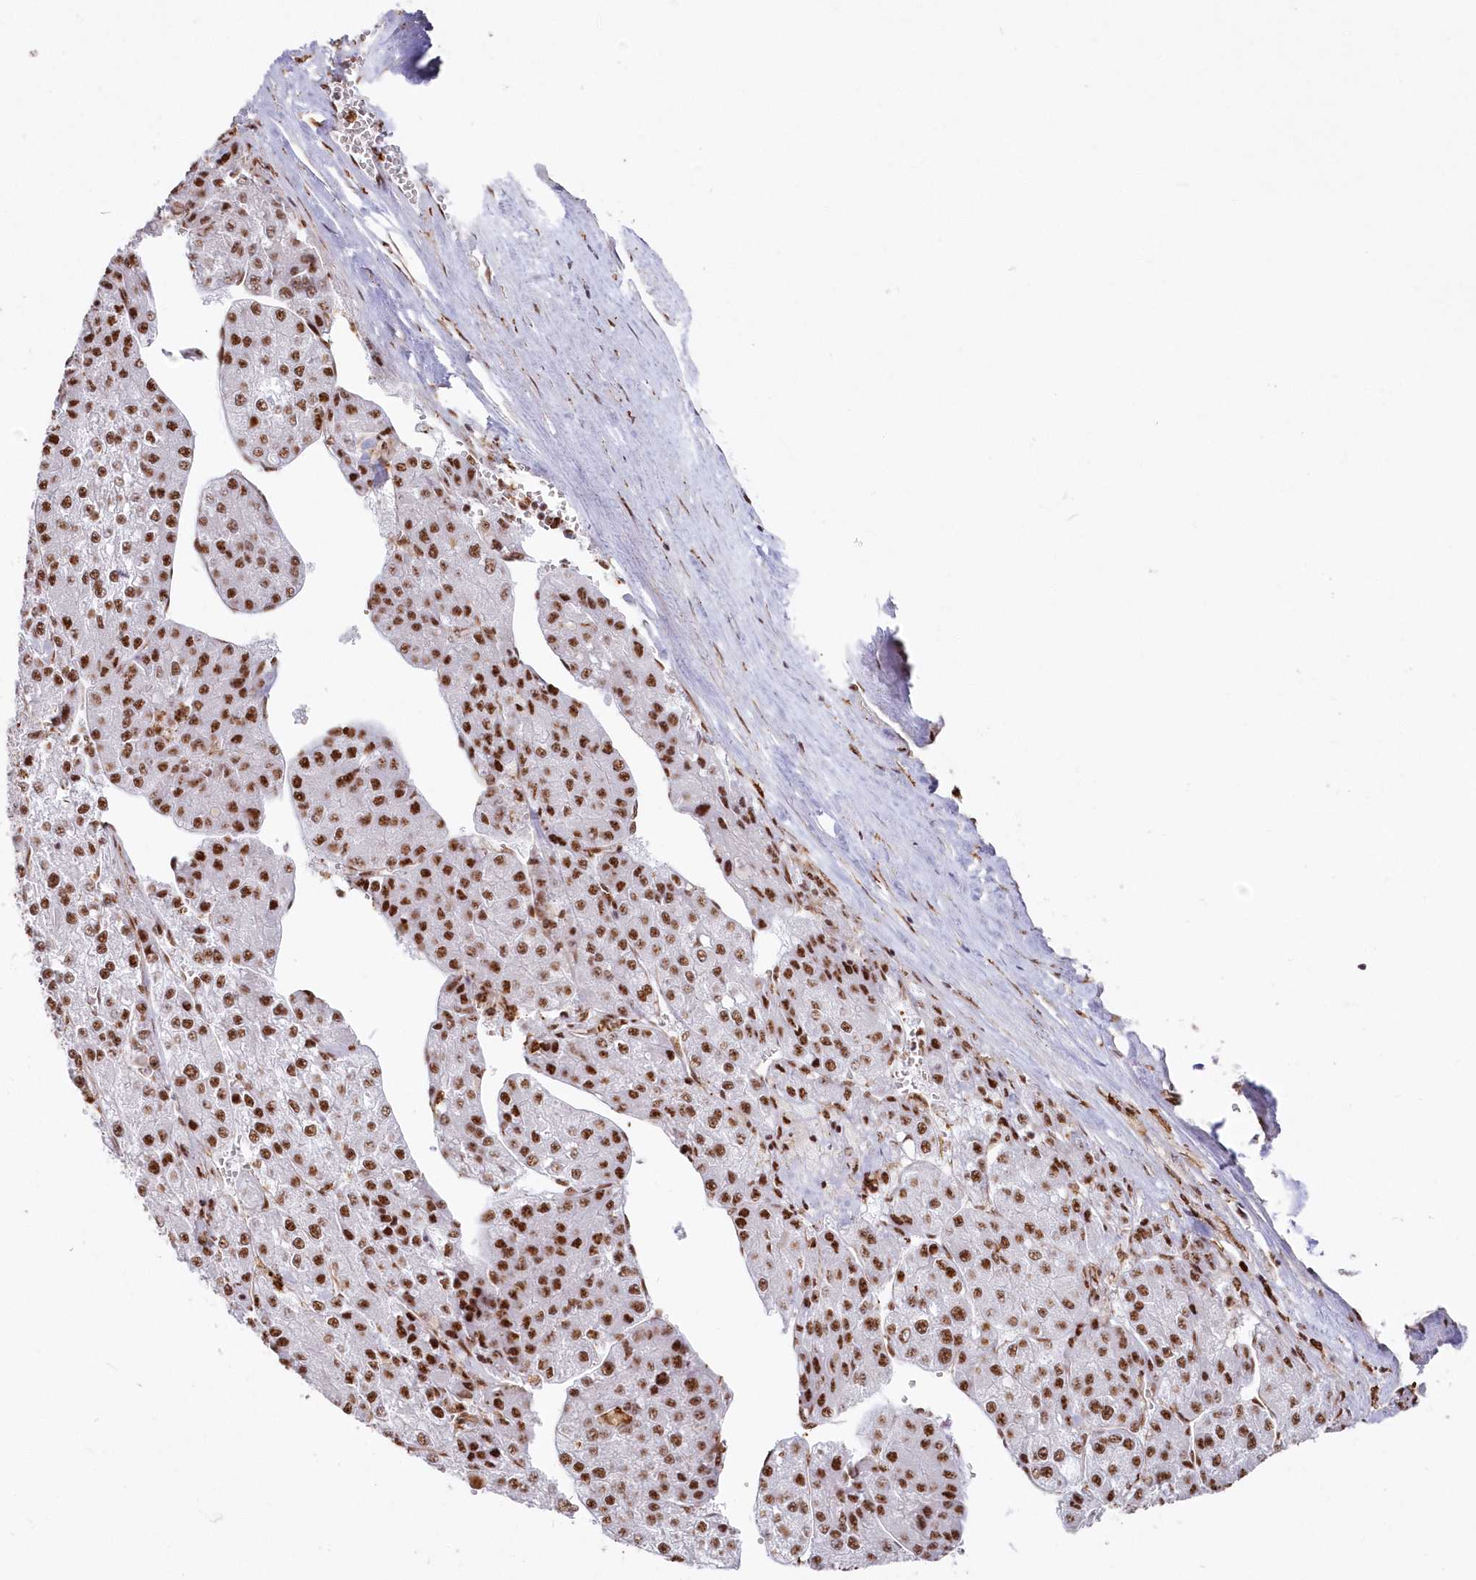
{"staining": {"intensity": "strong", "quantity": "25%-75%", "location": "nuclear"}, "tissue": "liver cancer", "cell_type": "Tumor cells", "image_type": "cancer", "snomed": [{"axis": "morphology", "description": "Carcinoma, Hepatocellular, NOS"}, {"axis": "topography", "description": "Liver"}], "caption": "About 25%-75% of tumor cells in liver cancer display strong nuclear protein staining as visualized by brown immunohistochemical staining.", "gene": "DDX46", "patient": {"sex": "female", "age": 73}}